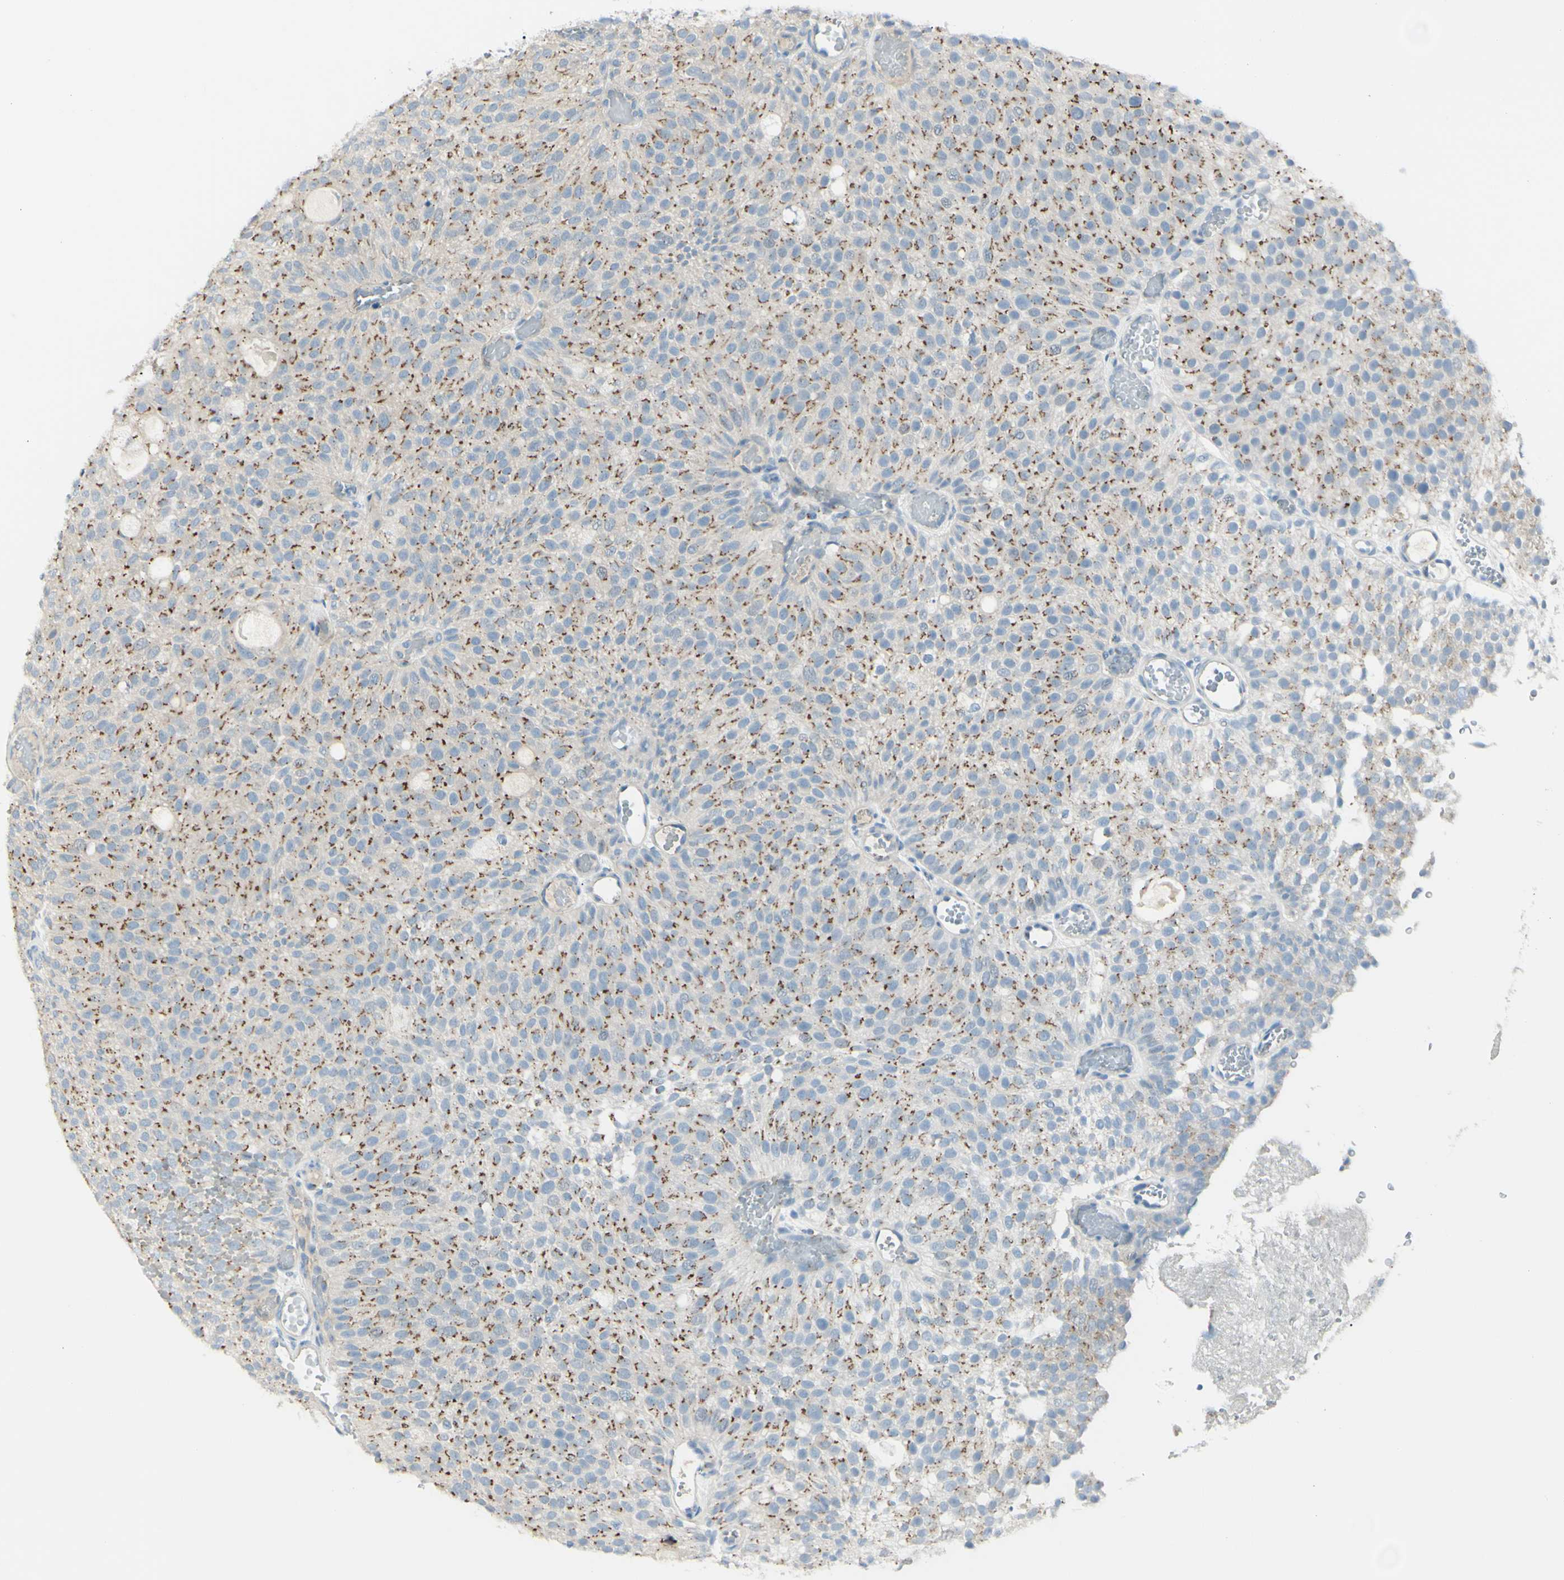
{"staining": {"intensity": "moderate", "quantity": ">75%", "location": "cytoplasmic/membranous"}, "tissue": "urothelial cancer", "cell_type": "Tumor cells", "image_type": "cancer", "snomed": [{"axis": "morphology", "description": "Urothelial carcinoma, Low grade"}, {"axis": "topography", "description": "Urinary bladder"}], "caption": "An image of urothelial carcinoma (low-grade) stained for a protein reveals moderate cytoplasmic/membranous brown staining in tumor cells. (DAB (3,3'-diaminobenzidine) = brown stain, brightfield microscopy at high magnification).", "gene": "B4GALT1", "patient": {"sex": "male", "age": 78}}